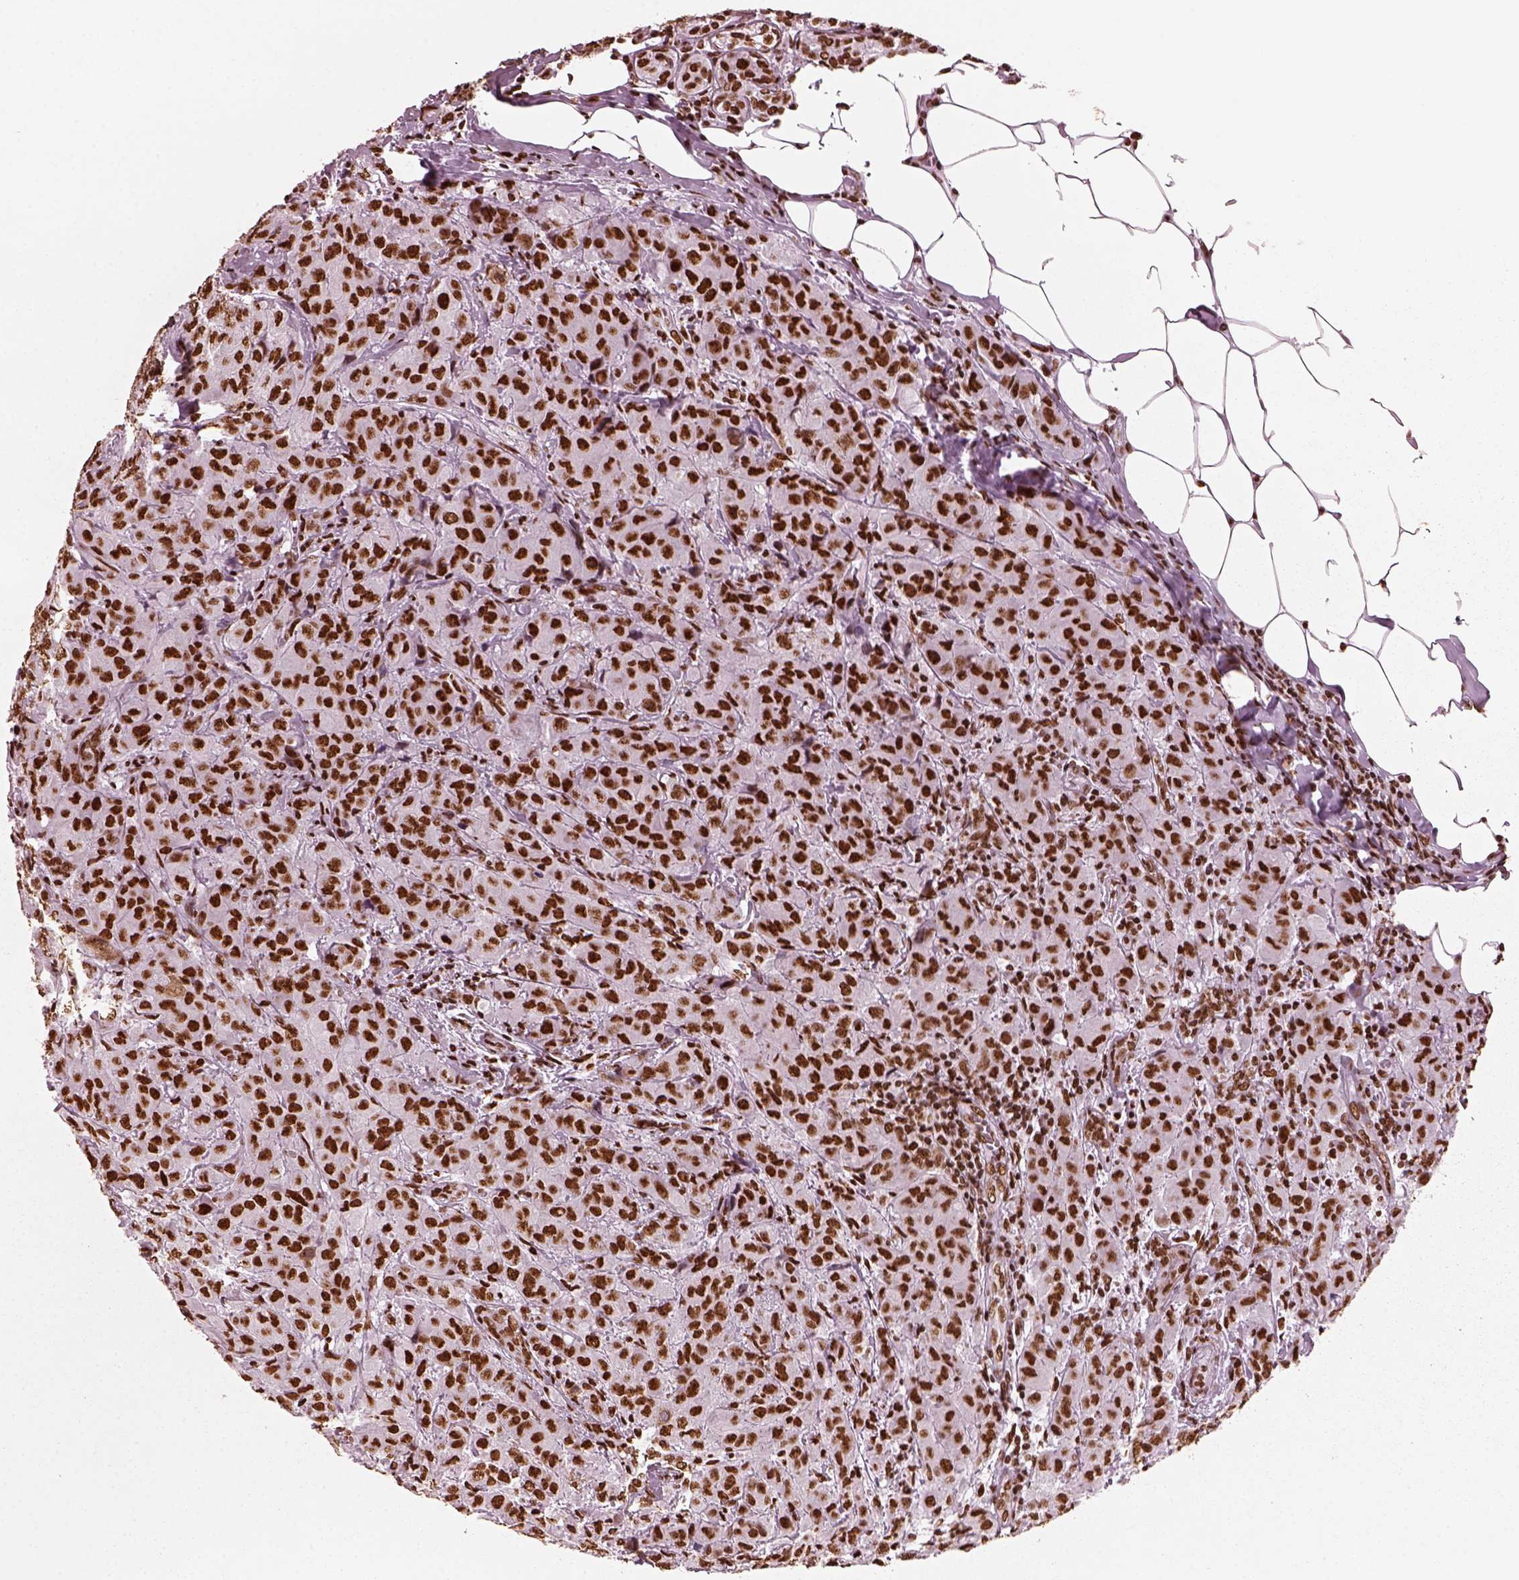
{"staining": {"intensity": "strong", "quantity": ">75%", "location": "nuclear"}, "tissue": "breast cancer", "cell_type": "Tumor cells", "image_type": "cancer", "snomed": [{"axis": "morphology", "description": "Normal tissue, NOS"}, {"axis": "morphology", "description": "Duct carcinoma"}, {"axis": "topography", "description": "Breast"}], "caption": "Breast infiltrating ductal carcinoma tissue exhibits strong nuclear positivity in approximately >75% of tumor cells", "gene": "CBFA2T3", "patient": {"sex": "female", "age": 43}}